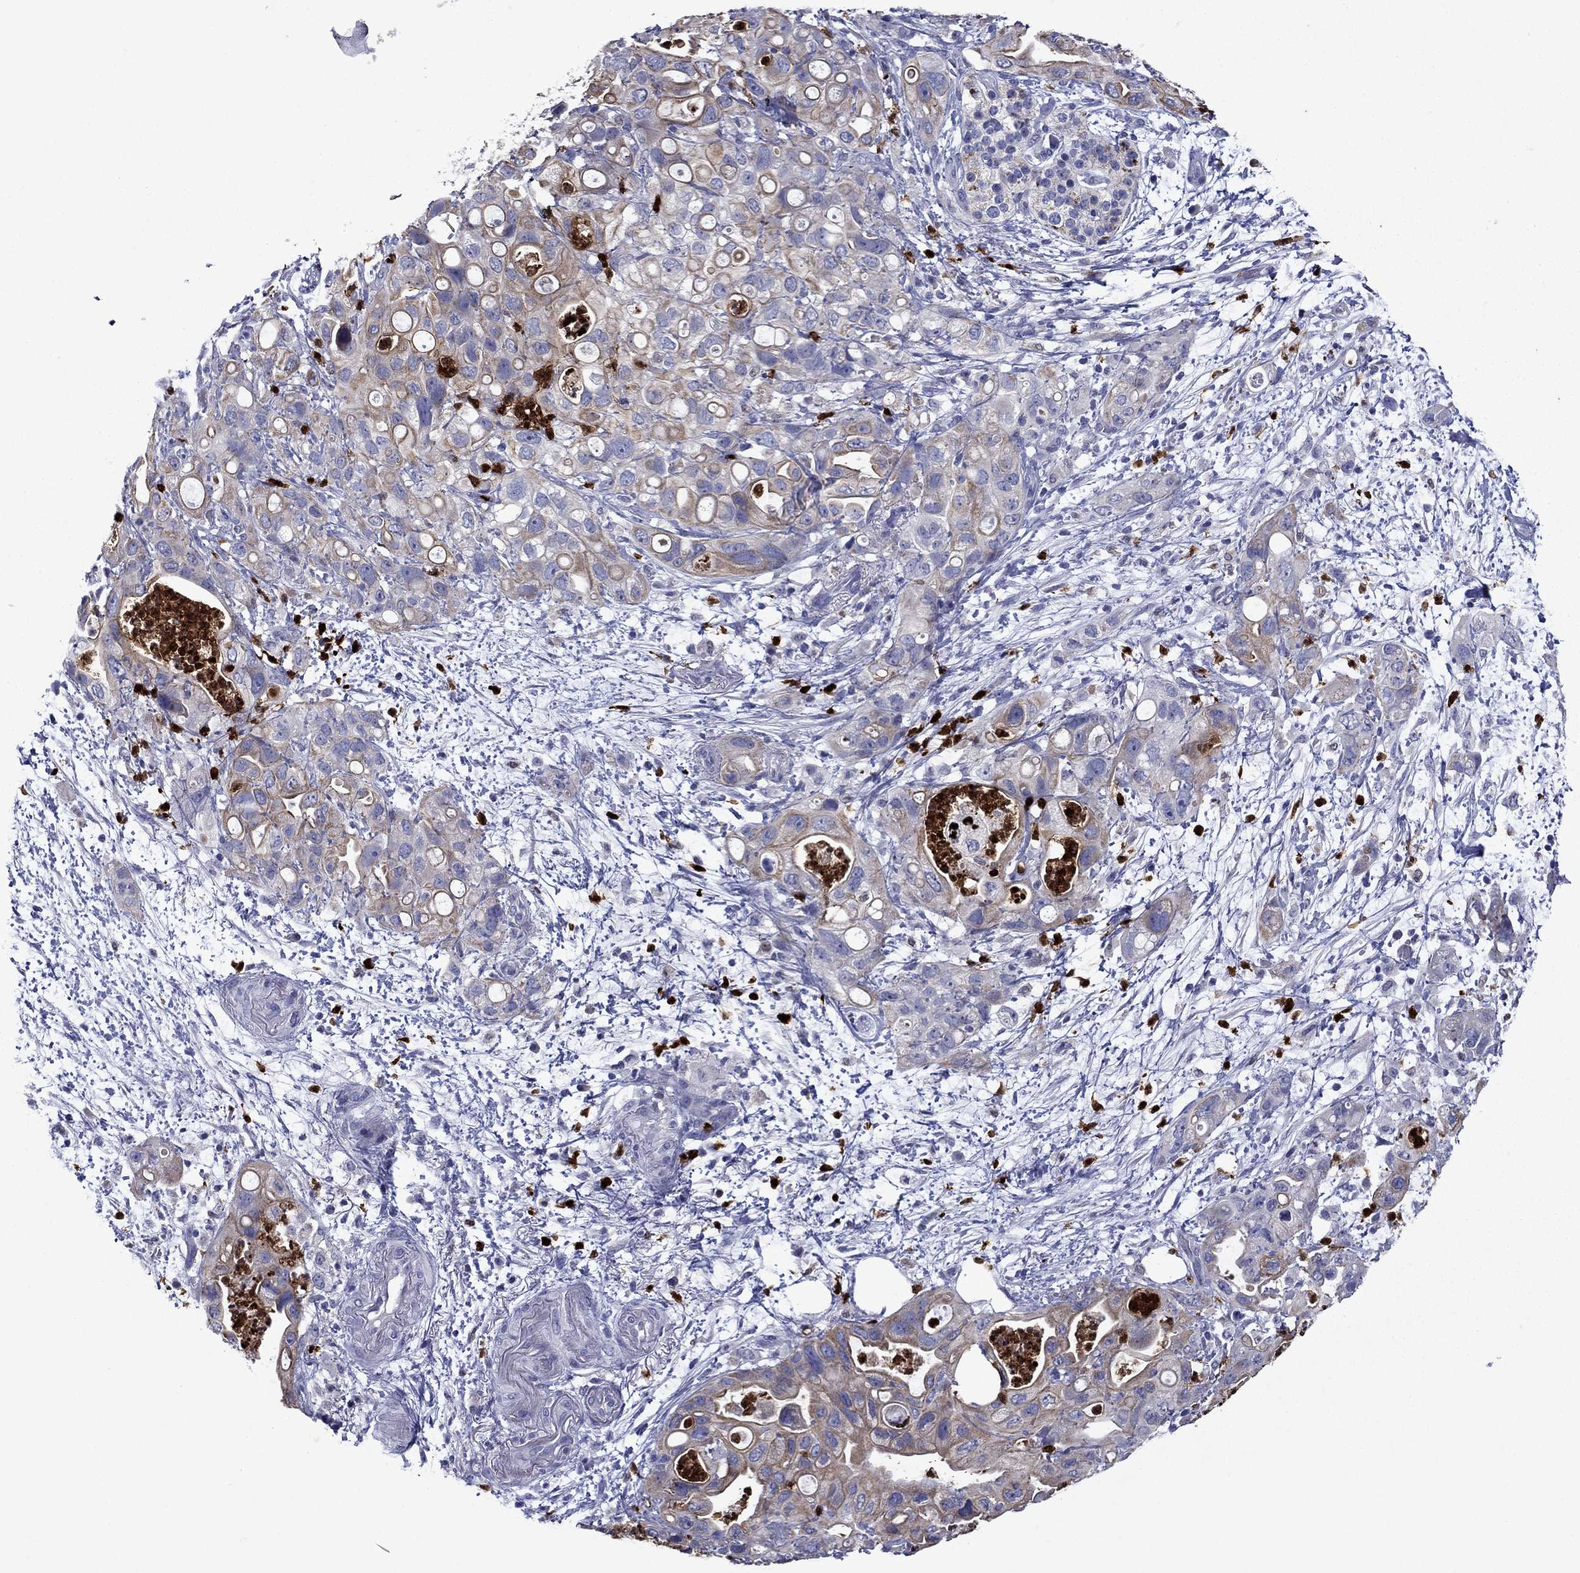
{"staining": {"intensity": "moderate", "quantity": "25%-75%", "location": "cytoplasmic/membranous"}, "tissue": "pancreatic cancer", "cell_type": "Tumor cells", "image_type": "cancer", "snomed": [{"axis": "morphology", "description": "Adenocarcinoma, NOS"}, {"axis": "topography", "description": "Pancreas"}], "caption": "This is a histology image of immunohistochemistry staining of pancreatic adenocarcinoma, which shows moderate expression in the cytoplasmic/membranous of tumor cells.", "gene": "IRF5", "patient": {"sex": "female", "age": 72}}